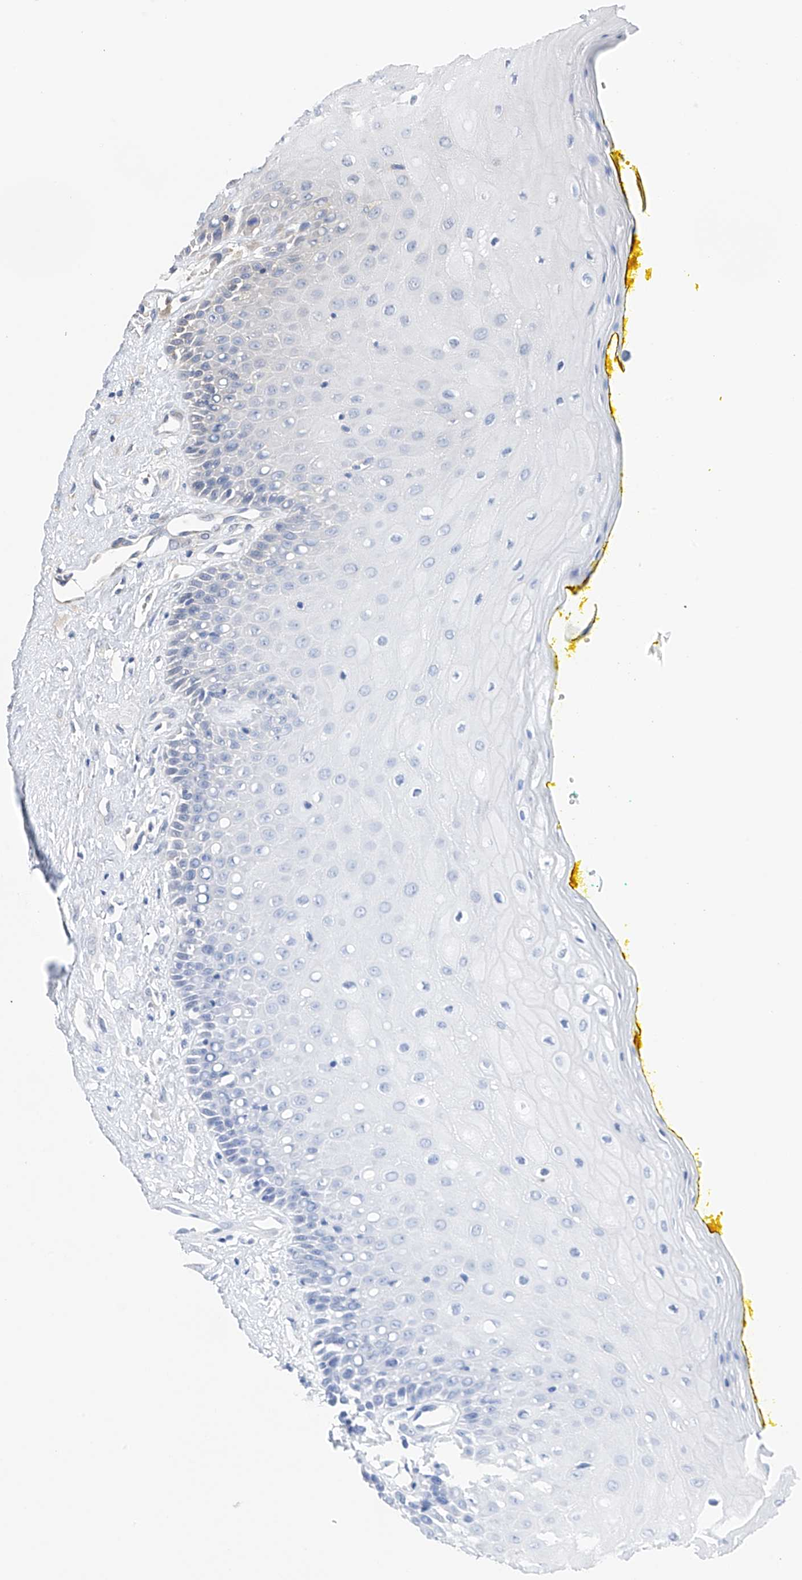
{"staining": {"intensity": "negative", "quantity": "none", "location": "none"}, "tissue": "oral mucosa", "cell_type": "Squamous epithelial cells", "image_type": "normal", "snomed": [{"axis": "morphology", "description": "Normal tissue, NOS"}, {"axis": "morphology", "description": "Squamous cell carcinoma, NOS"}, {"axis": "topography", "description": "Oral tissue"}, {"axis": "topography", "description": "Head-Neck"}], "caption": "This is an immunohistochemistry histopathology image of benign human oral mucosa. There is no expression in squamous epithelial cells.", "gene": "CHPF", "patient": {"sex": "female", "age": 70}}